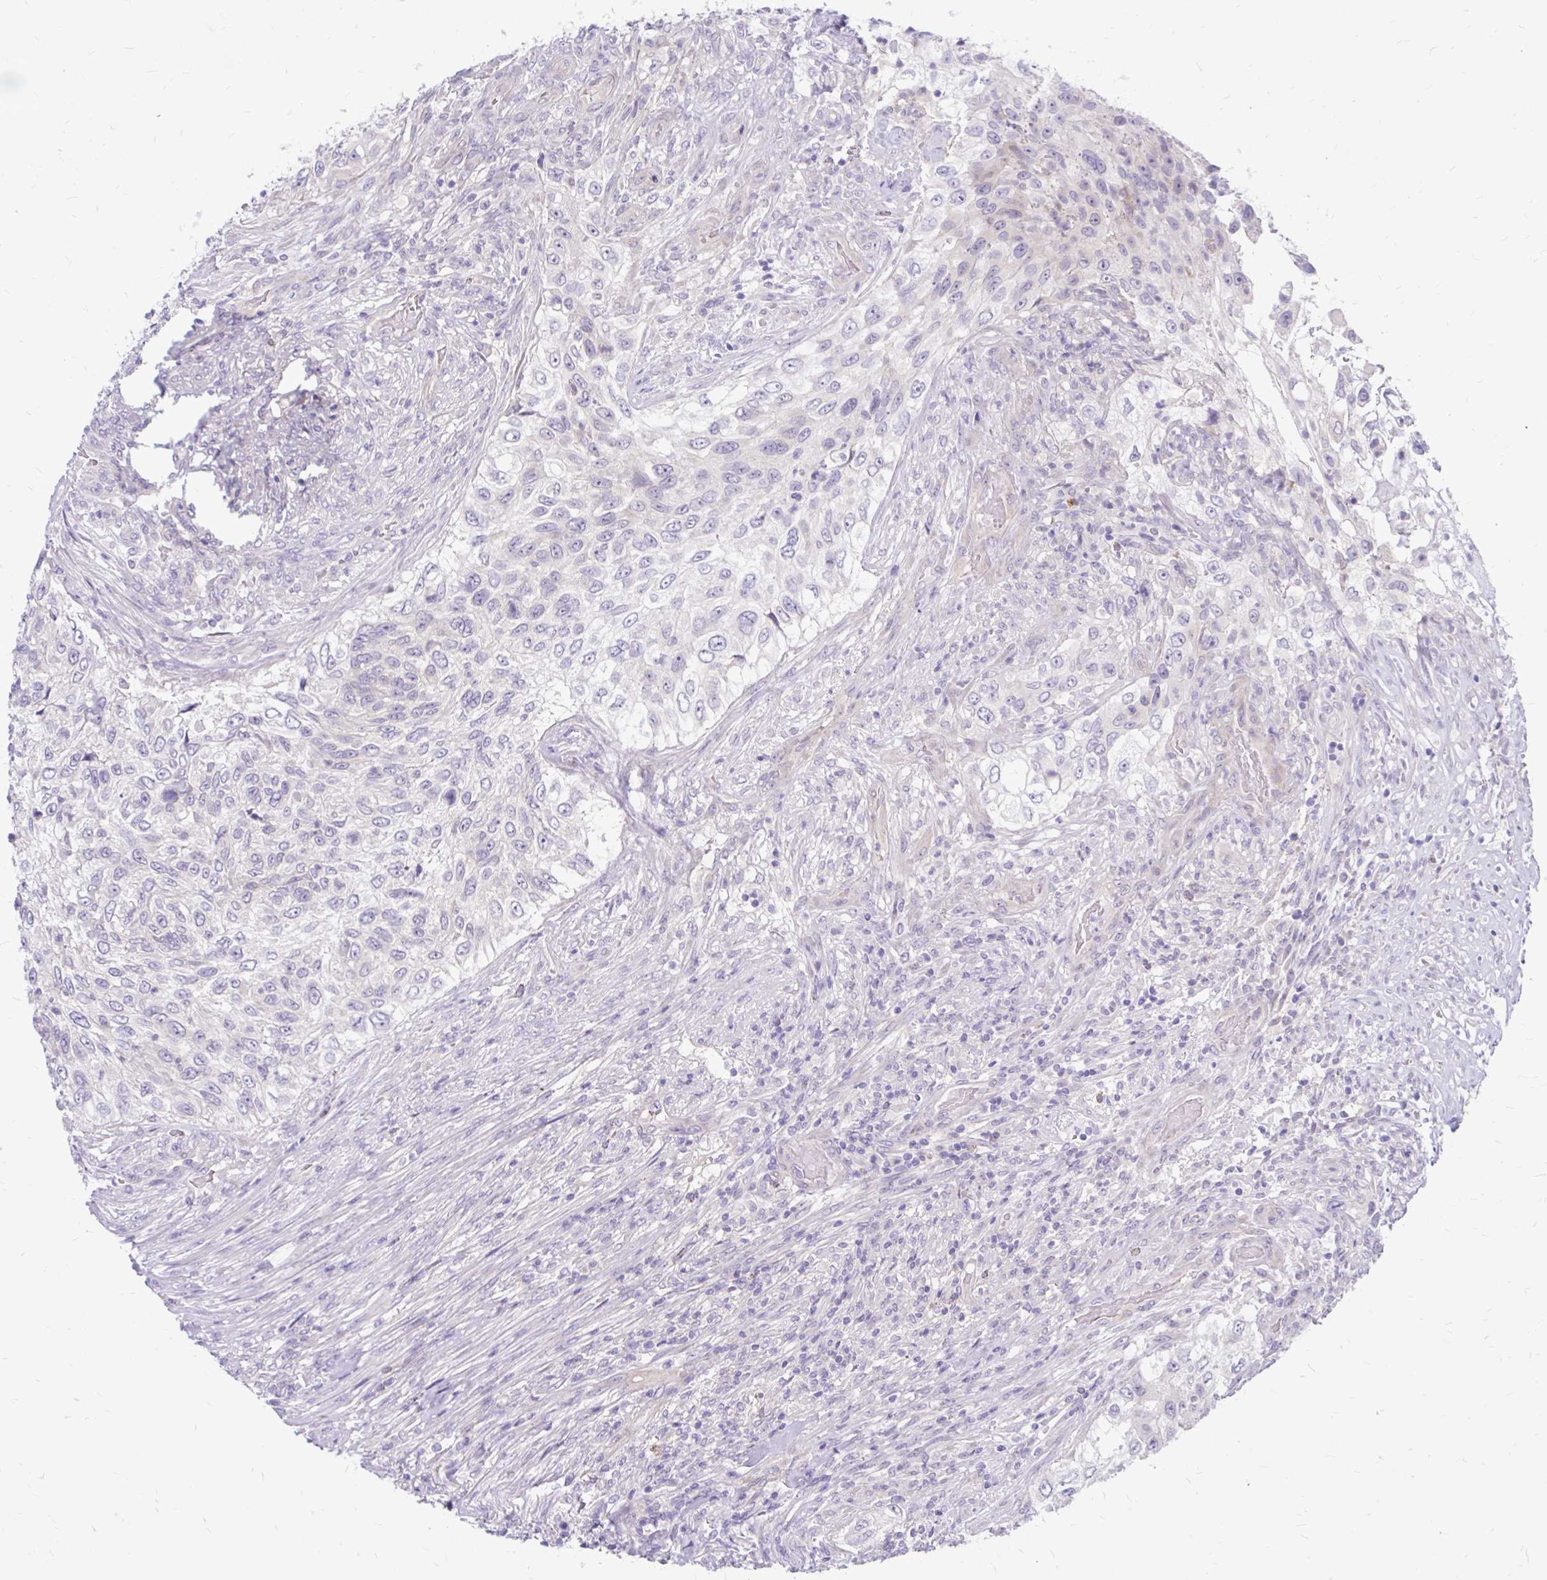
{"staining": {"intensity": "negative", "quantity": "none", "location": "none"}, "tissue": "urothelial cancer", "cell_type": "Tumor cells", "image_type": "cancer", "snomed": [{"axis": "morphology", "description": "Urothelial carcinoma, High grade"}, {"axis": "topography", "description": "Urinary bladder"}], "caption": "Photomicrograph shows no protein expression in tumor cells of urothelial cancer tissue.", "gene": "MAP1LC3A", "patient": {"sex": "female", "age": 60}}